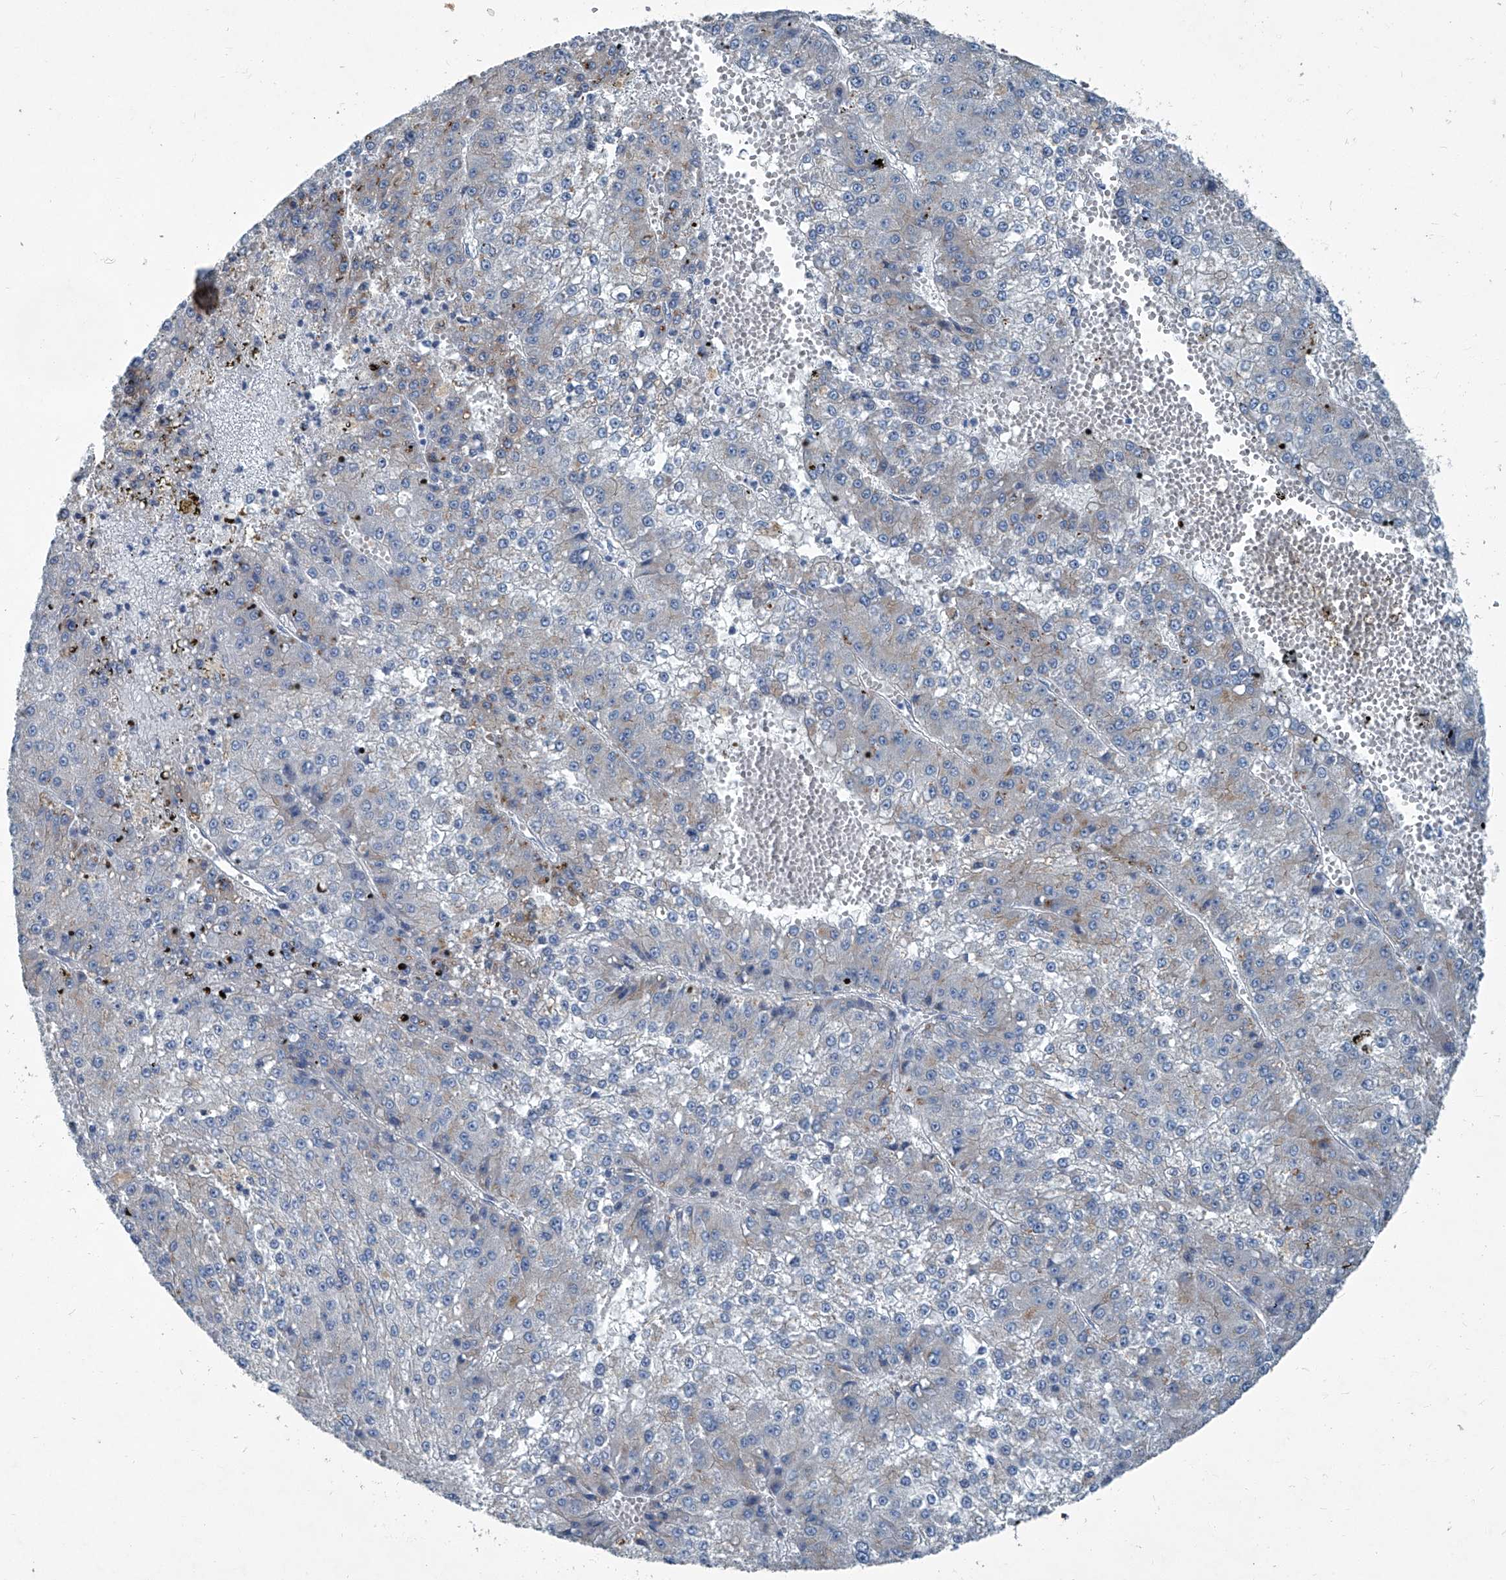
{"staining": {"intensity": "weak", "quantity": "25%-75%", "location": "cytoplasmic/membranous"}, "tissue": "liver cancer", "cell_type": "Tumor cells", "image_type": "cancer", "snomed": [{"axis": "morphology", "description": "Carcinoma, Hepatocellular, NOS"}, {"axis": "topography", "description": "Liver"}], "caption": "This is an image of immunohistochemistry staining of liver hepatocellular carcinoma, which shows weak staining in the cytoplasmic/membranous of tumor cells.", "gene": "SLC26A11", "patient": {"sex": "female", "age": 73}}